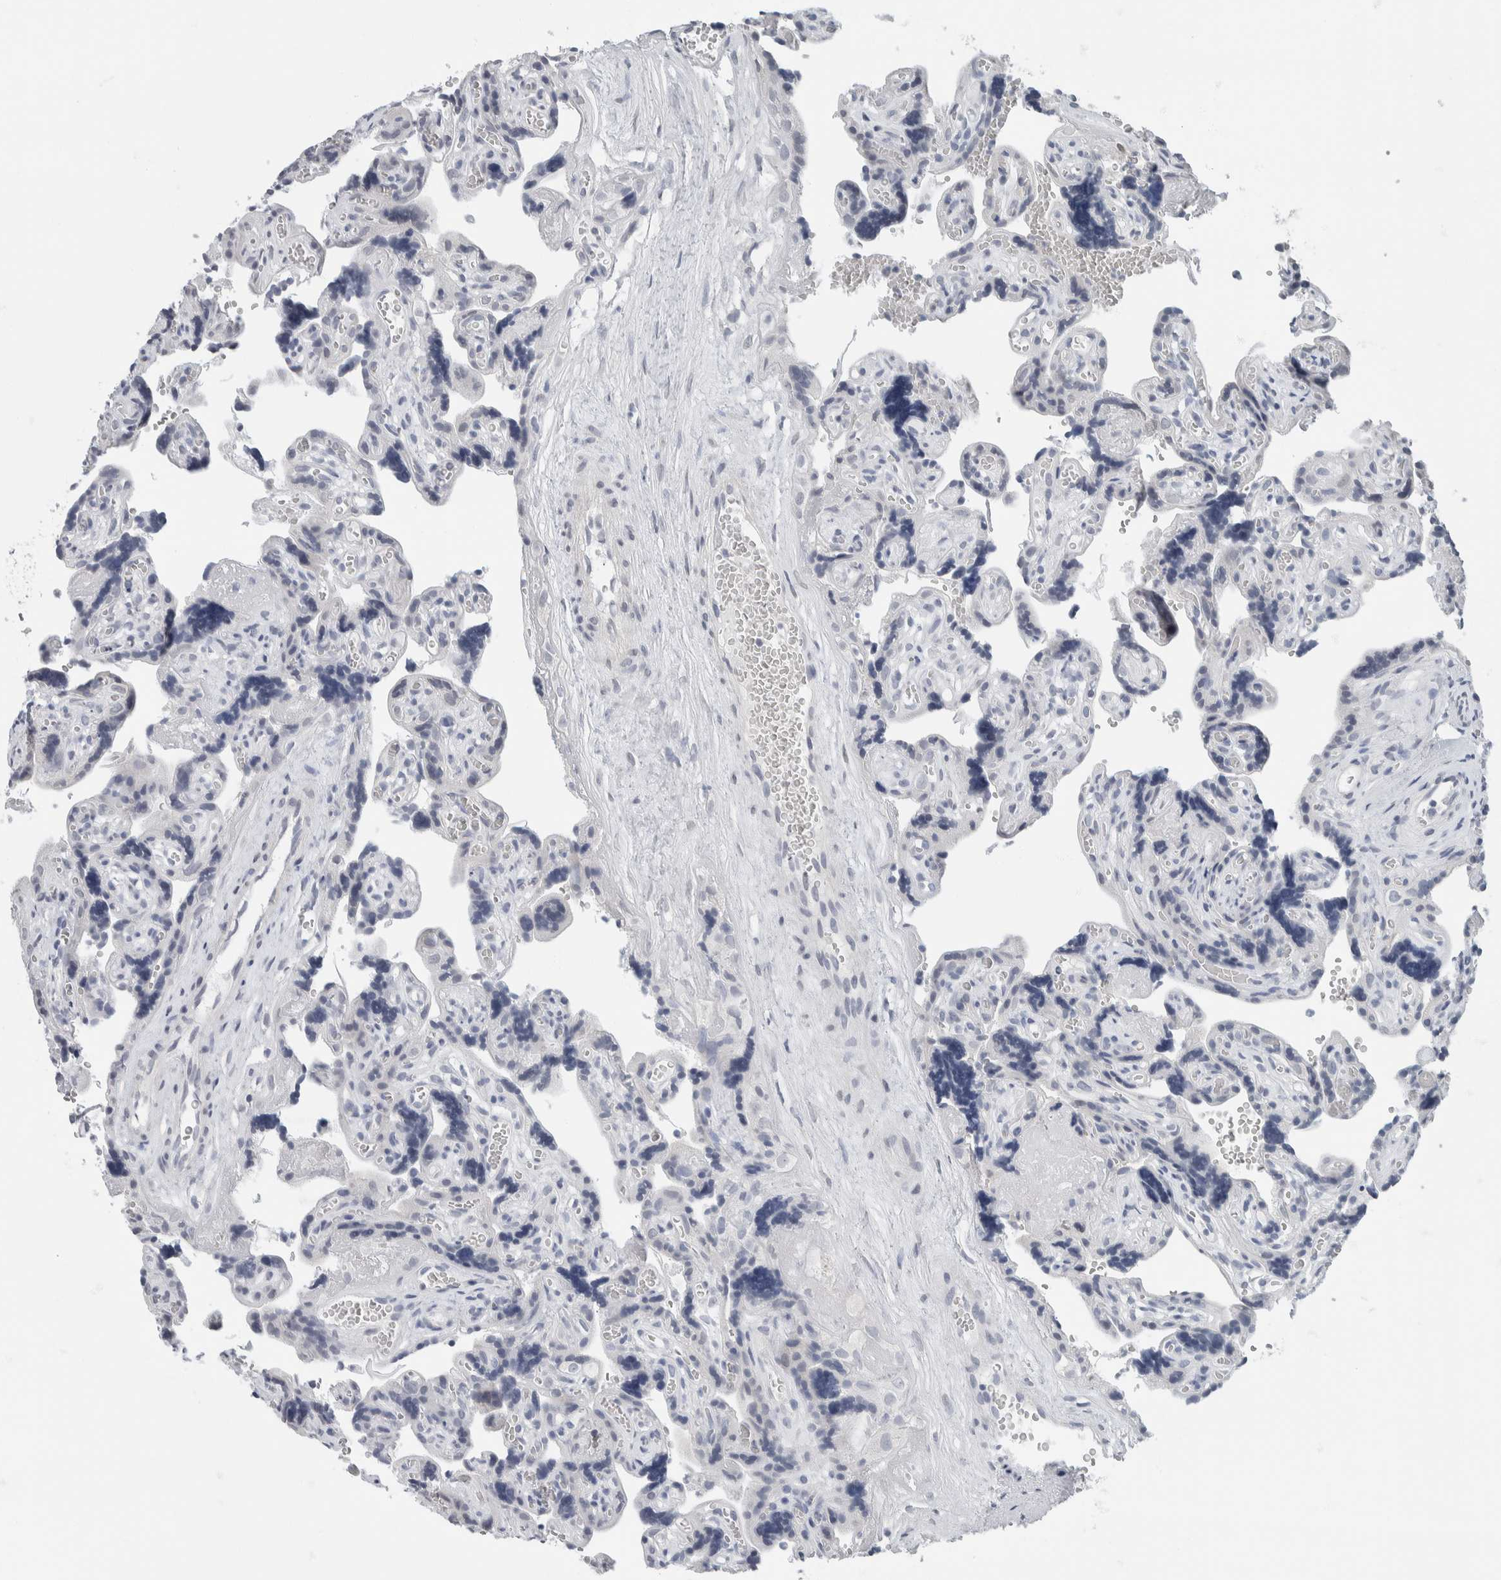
{"staining": {"intensity": "negative", "quantity": "none", "location": "none"}, "tissue": "placenta", "cell_type": "Decidual cells", "image_type": "normal", "snomed": [{"axis": "morphology", "description": "Normal tissue, NOS"}, {"axis": "topography", "description": "Placenta"}], "caption": "A high-resolution micrograph shows IHC staining of unremarkable placenta, which reveals no significant expression in decidual cells. The staining was performed using DAB (3,3'-diaminobenzidine) to visualize the protein expression in brown, while the nuclei were stained in blue with hematoxylin (Magnification: 20x).", "gene": "NEFM", "patient": {"sex": "female", "age": 30}}